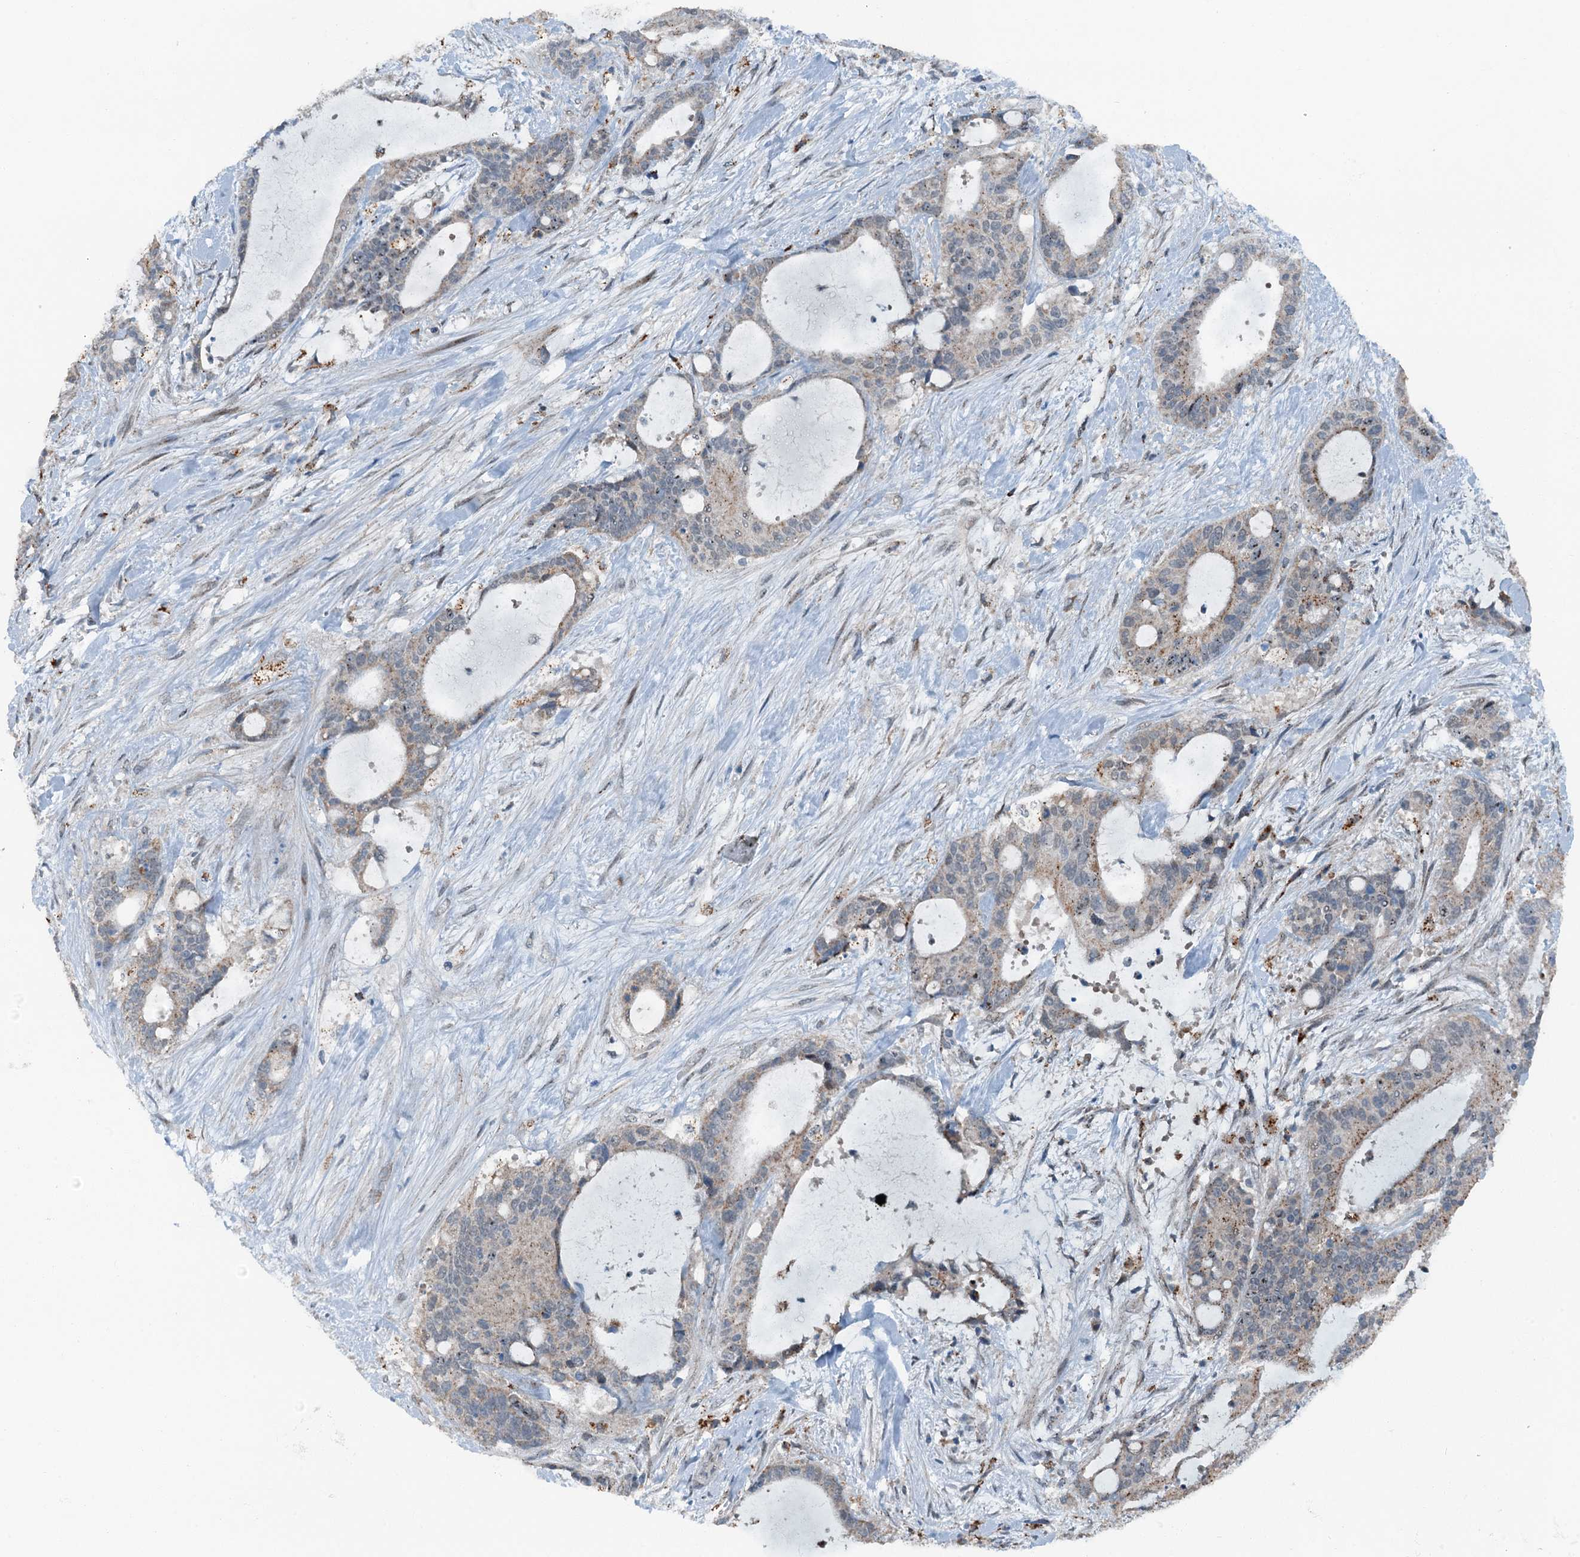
{"staining": {"intensity": "weak", "quantity": "<25%", "location": "cytoplasmic/membranous"}, "tissue": "liver cancer", "cell_type": "Tumor cells", "image_type": "cancer", "snomed": [{"axis": "morphology", "description": "Normal tissue, NOS"}, {"axis": "morphology", "description": "Cholangiocarcinoma"}, {"axis": "topography", "description": "Liver"}, {"axis": "topography", "description": "Peripheral nerve tissue"}], "caption": "There is no significant expression in tumor cells of liver cholangiocarcinoma. (DAB (3,3'-diaminobenzidine) IHC with hematoxylin counter stain).", "gene": "BMERB1", "patient": {"sex": "female", "age": 73}}